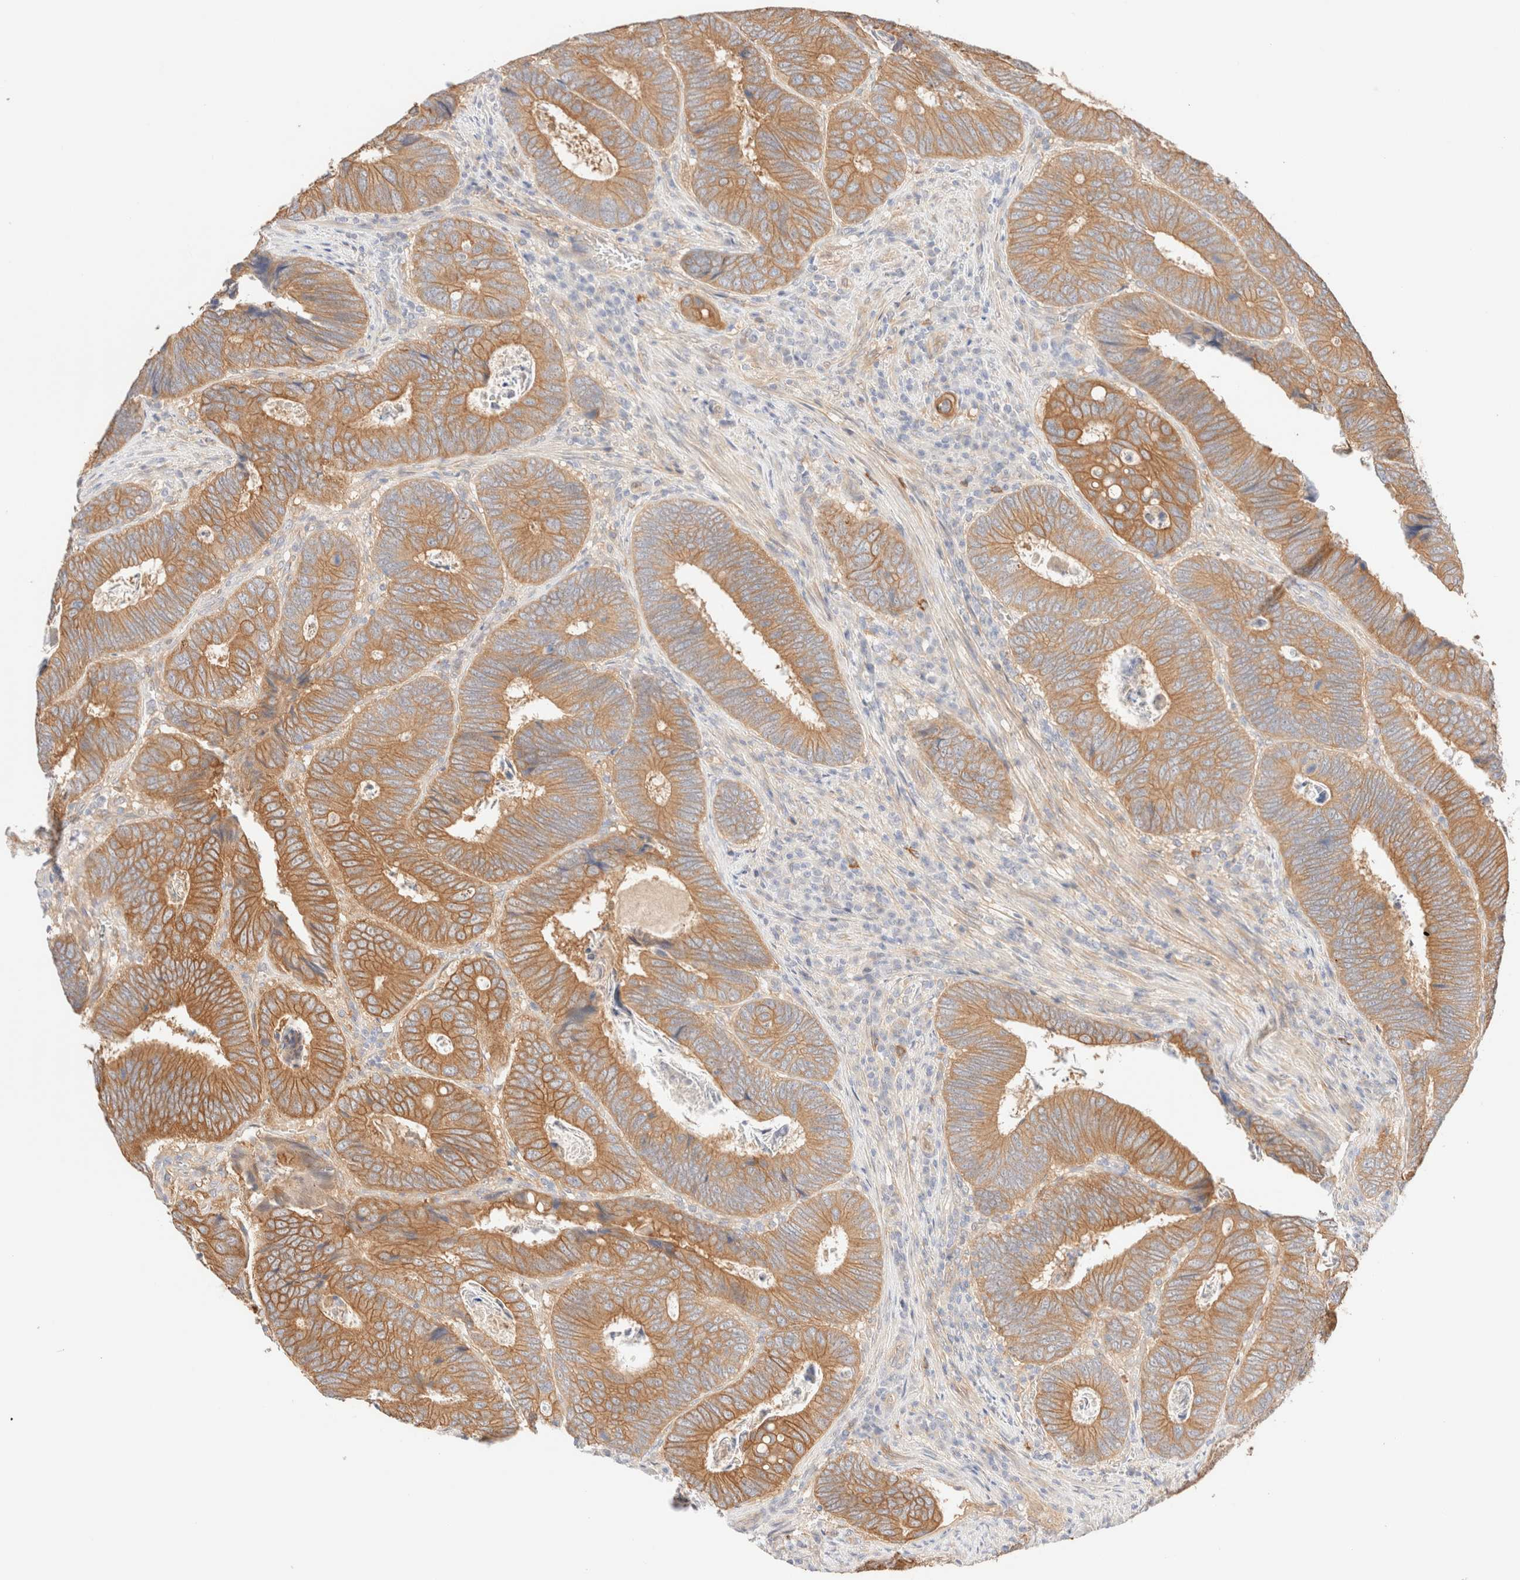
{"staining": {"intensity": "moderate", "quantity": ">75%", "location": "cytoplasmic/membranous"}, "tissue": "colorectal cancer", "cell_type": "Tumor cells", "image_type": "cancer", "snomed": [{"axis": "morphology", "description": "Adenocarcinoma, NOS"}, {"axis": "topography", "description": "Colon"}], "caption": "A micrograph of adenocarcinoma (colorectal) stained for a protein displays moderate cytoplasmic/membranous brown staining in tumor cells.", "gene": "NIBAN2", "patient": {"sex": "male", "age": 72}}